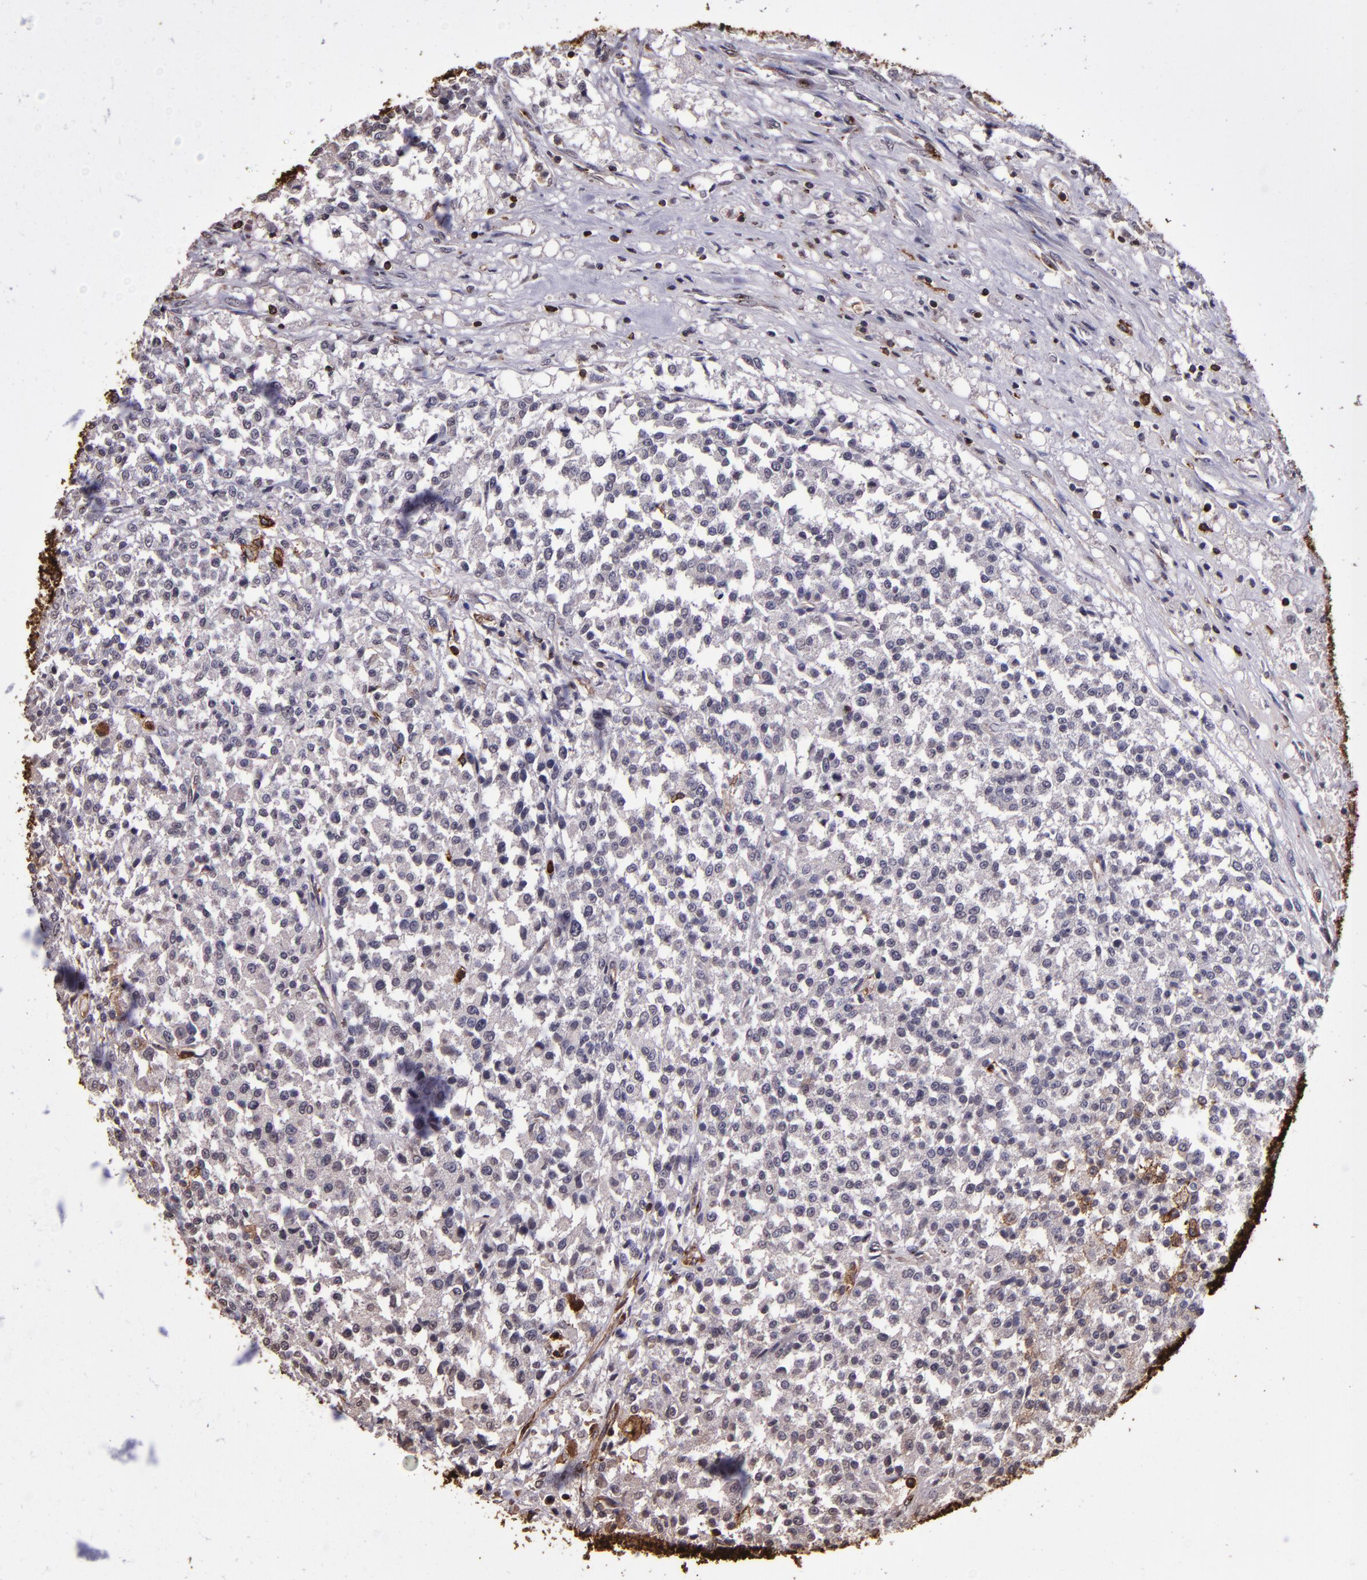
{"staining": {"intensity": "negative", "quantity": "none", "location": "none"}, "tissue": "testis cancer", "cell_type": "Tumor cells", "image_type": "cancer", "snomed": [{"axis": "morphology", "description": "Seminoma, NOS"}, {"axis": "topography", "description": "Testis"}], "caption": "There is no significant staining in tumor cells of testis cancer. (DAB immunohistochemistry with hematoxylin counter stain).", "gene": "SLC2A3", "patient": {"sex": "male", "age": 59}}